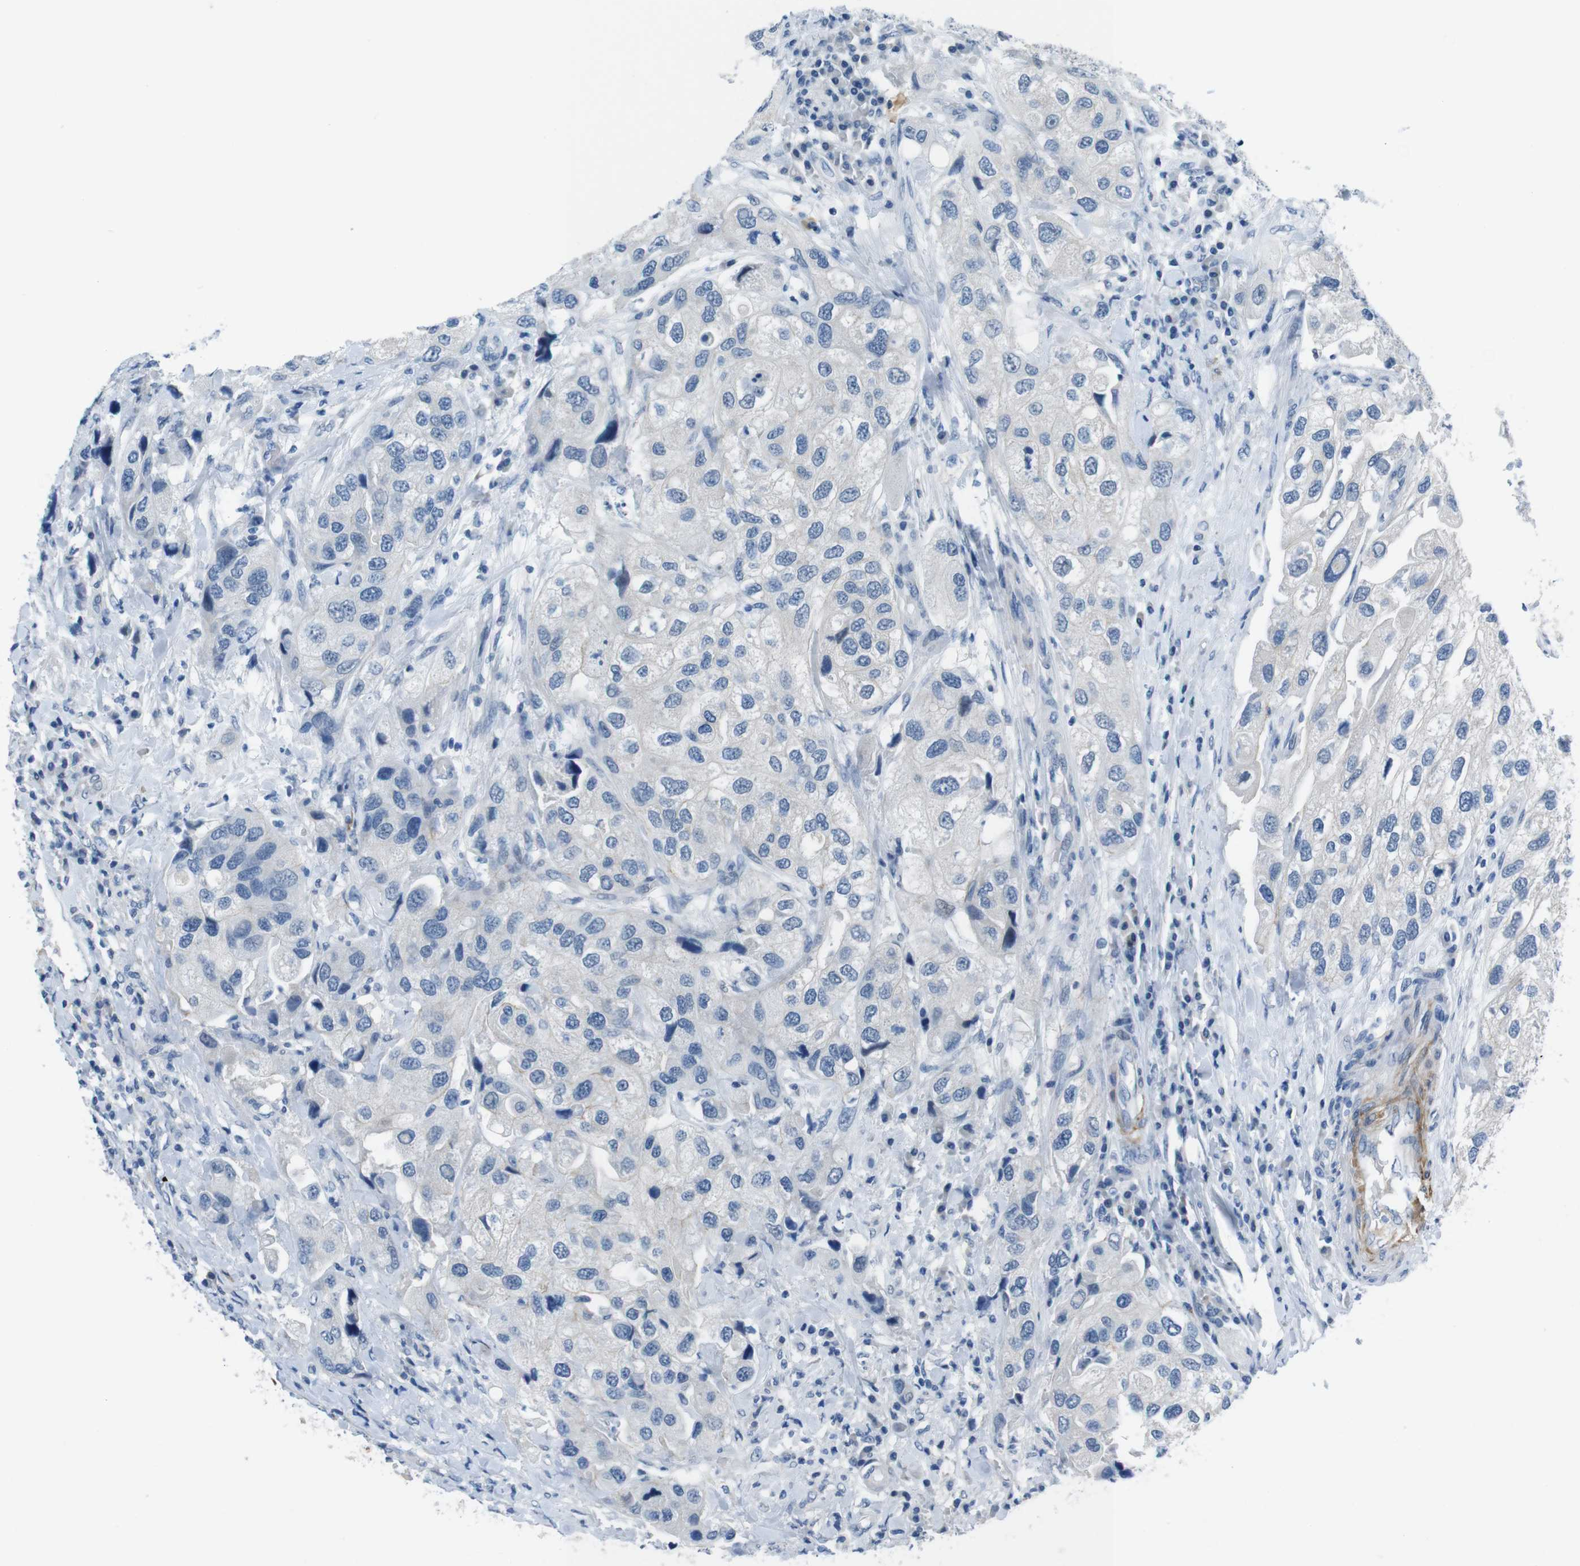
{"staining": {"intensity": "negative", "quantity": "none", "location": "none"}, "tissue": "urothelial cancer", "cell_type": "Tumor cells", "image_type": "cancer", "snomed": [{"axis": "morphology", "description": "Urothelial carcinoma, High grade"}, {"axis": "topography", "description": "Urinary bladder"}], "caption": "High magnification brightfield microscopy of high-grade urothelial carcinoma stained with DAB (3,3'-diaminobenzidine) (brown) and counterstained with hematoxylin (blue): tumor cells show no significant staining.", "gene": "HRH2", "patient": {"sex": "female", "age": 64}}